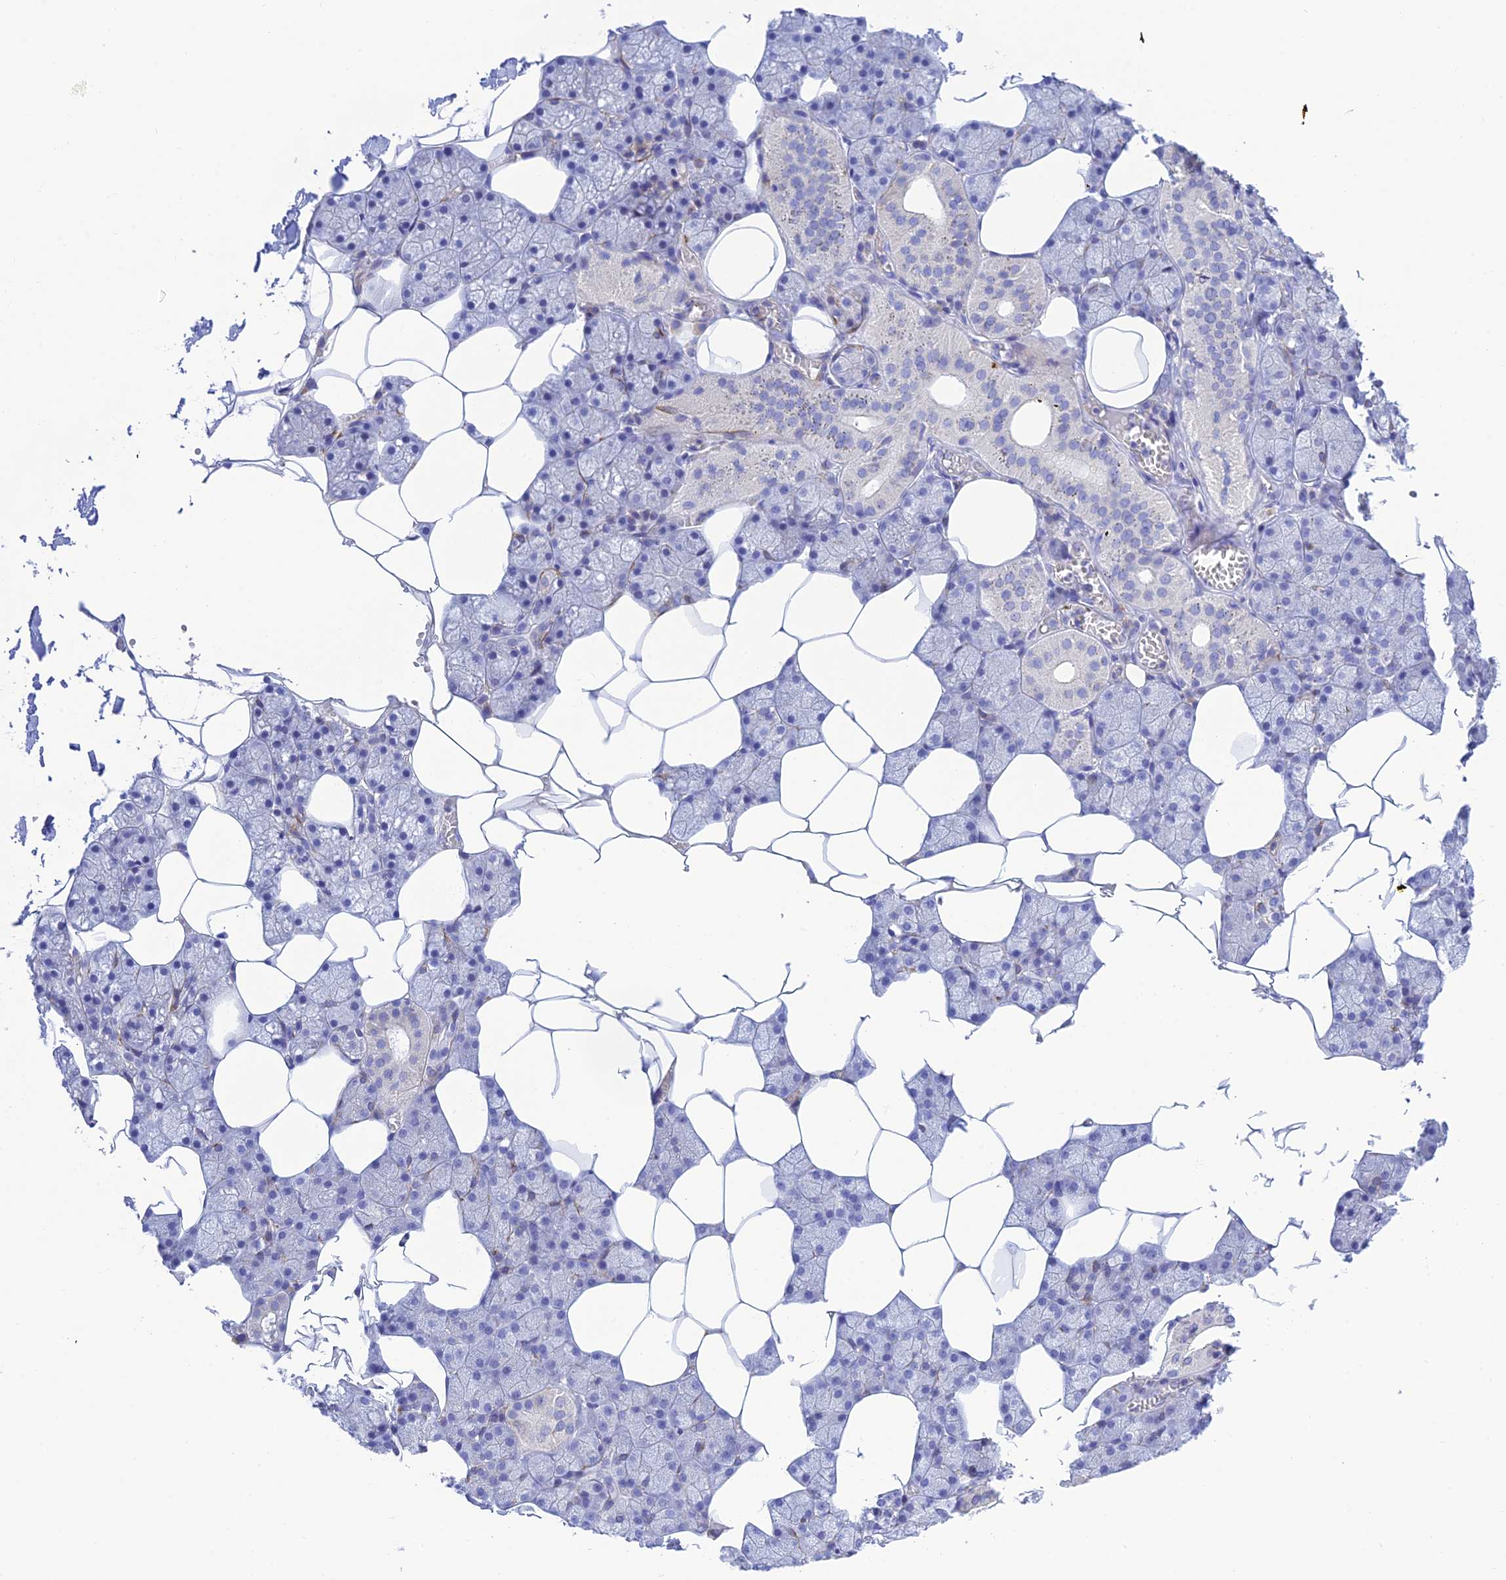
{"staining": {"intensity": "moderate", "quantity": "<25%", "location": "cytoplasmic/membranous"}, "tissue": "salivary gland", "cell_type": "Glandular cells", "image_type": "normal", "snomed": [{"axis": "morphology", "description": "Normal tissue, NOS"}, {"axis": "topography", "description": "Salivary gland"}], "caption": "Salivary gland stained with immunohistochemistry demonstrates moderate cytoplasmic/membranous expression in approximately <25% of glandular cells.", "gene": "ZDHHC16", "patient": {"sex": "male", "age": 62}}